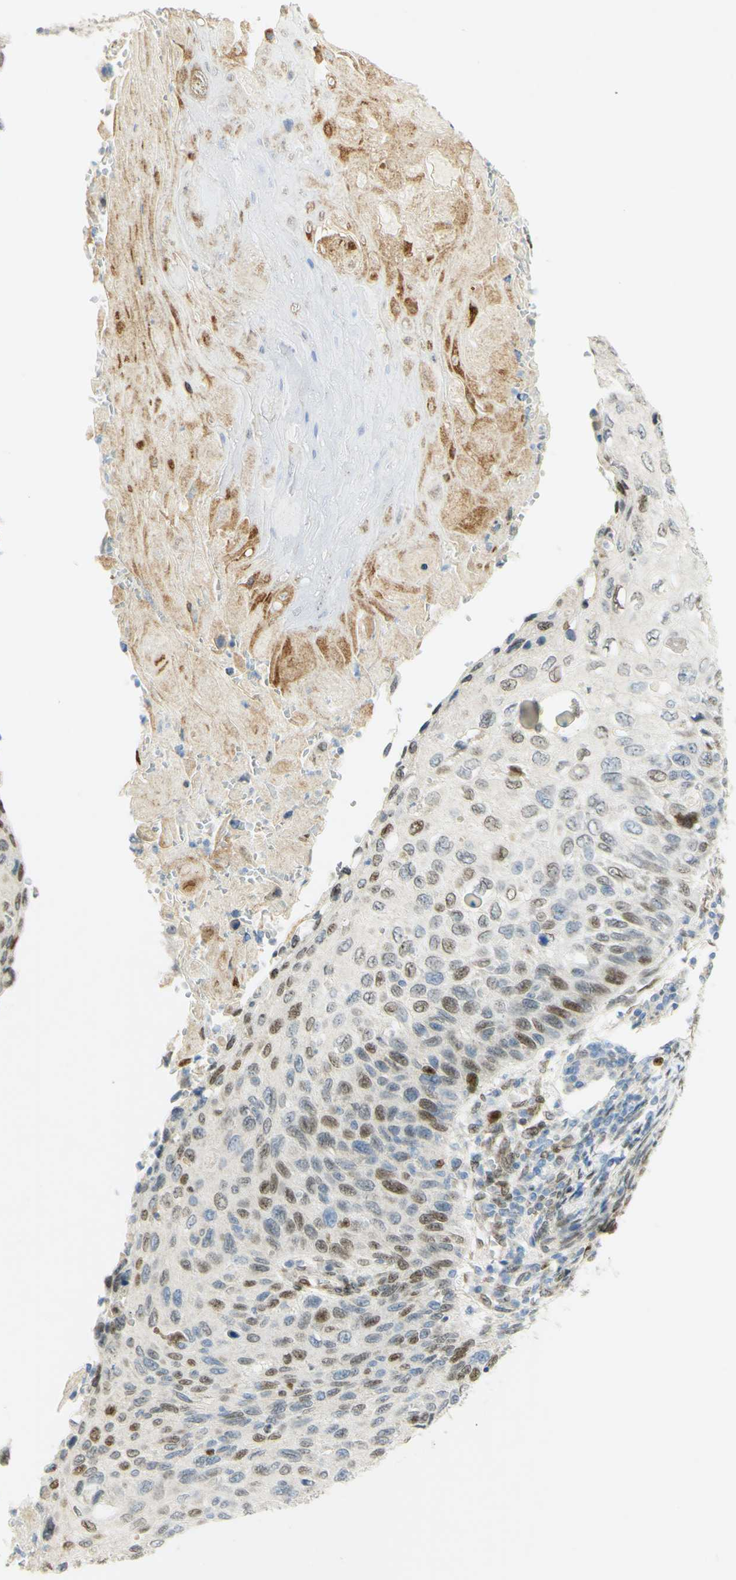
{"staining": {"intensity": "moderate", "quantity": "25%-75%", "location": "nuclear"}, "tissue": "cervical cancer", "cell_type": "Tumor cells", "image_type": "cancer", "snomed": [{"axis": "morphology", "description": "Squamous cell carcinoma, NOS"}, {"axis": "topography", "description": "Cervix"}], "caption": "This image exhibits cervical cancer stained with immunohistochemistry to label a protein in brown. The nuclear of tumor cells show moderate positivity for the protein. Nuclei are counter-stained blue.", "gene": "E2F1", "patient": {"sex": "female", "age": 70}}